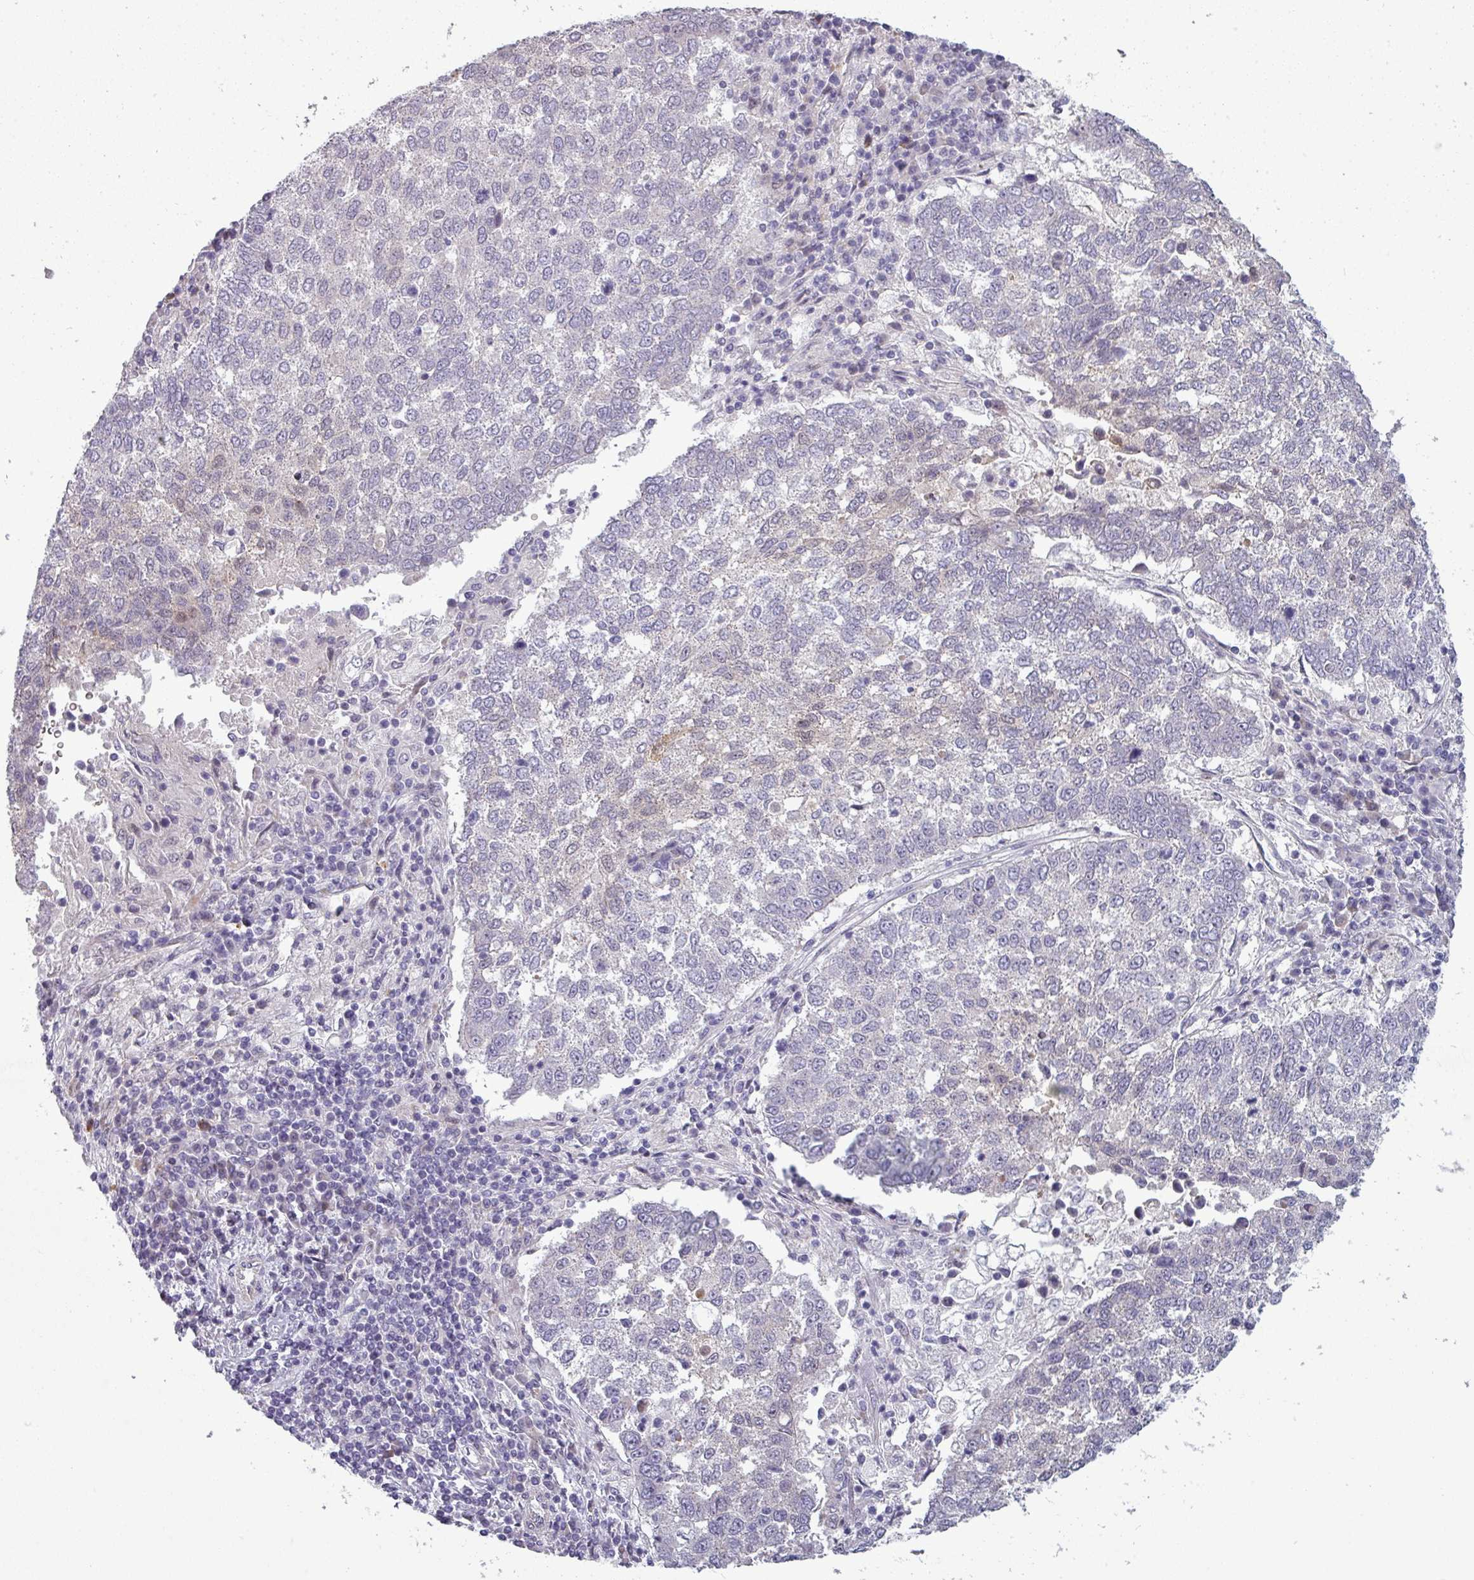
{"staining": {"intensity": "negative", "quantity": "none", "location": "none"}, "tissue": "lung cancer", "cell_type": "Tumor cells", "image_type": "cancer", "snomed": [{"axis": "morphology", "description": "Squamous cell carcinoma, NOS"}, {"axis": "topography", "description": "Lung"}], "caption": "DAB immunohistochemical staining of human lung cancer (squamous cell carcinoma) exhibits no significant staining in tumor cells. (DAB (3,3'-diaminobenzidine) immunohistochemistry, high magnification).", "gene": "PRAMEF12", "patient": {"sex": "male", "age": 73}}